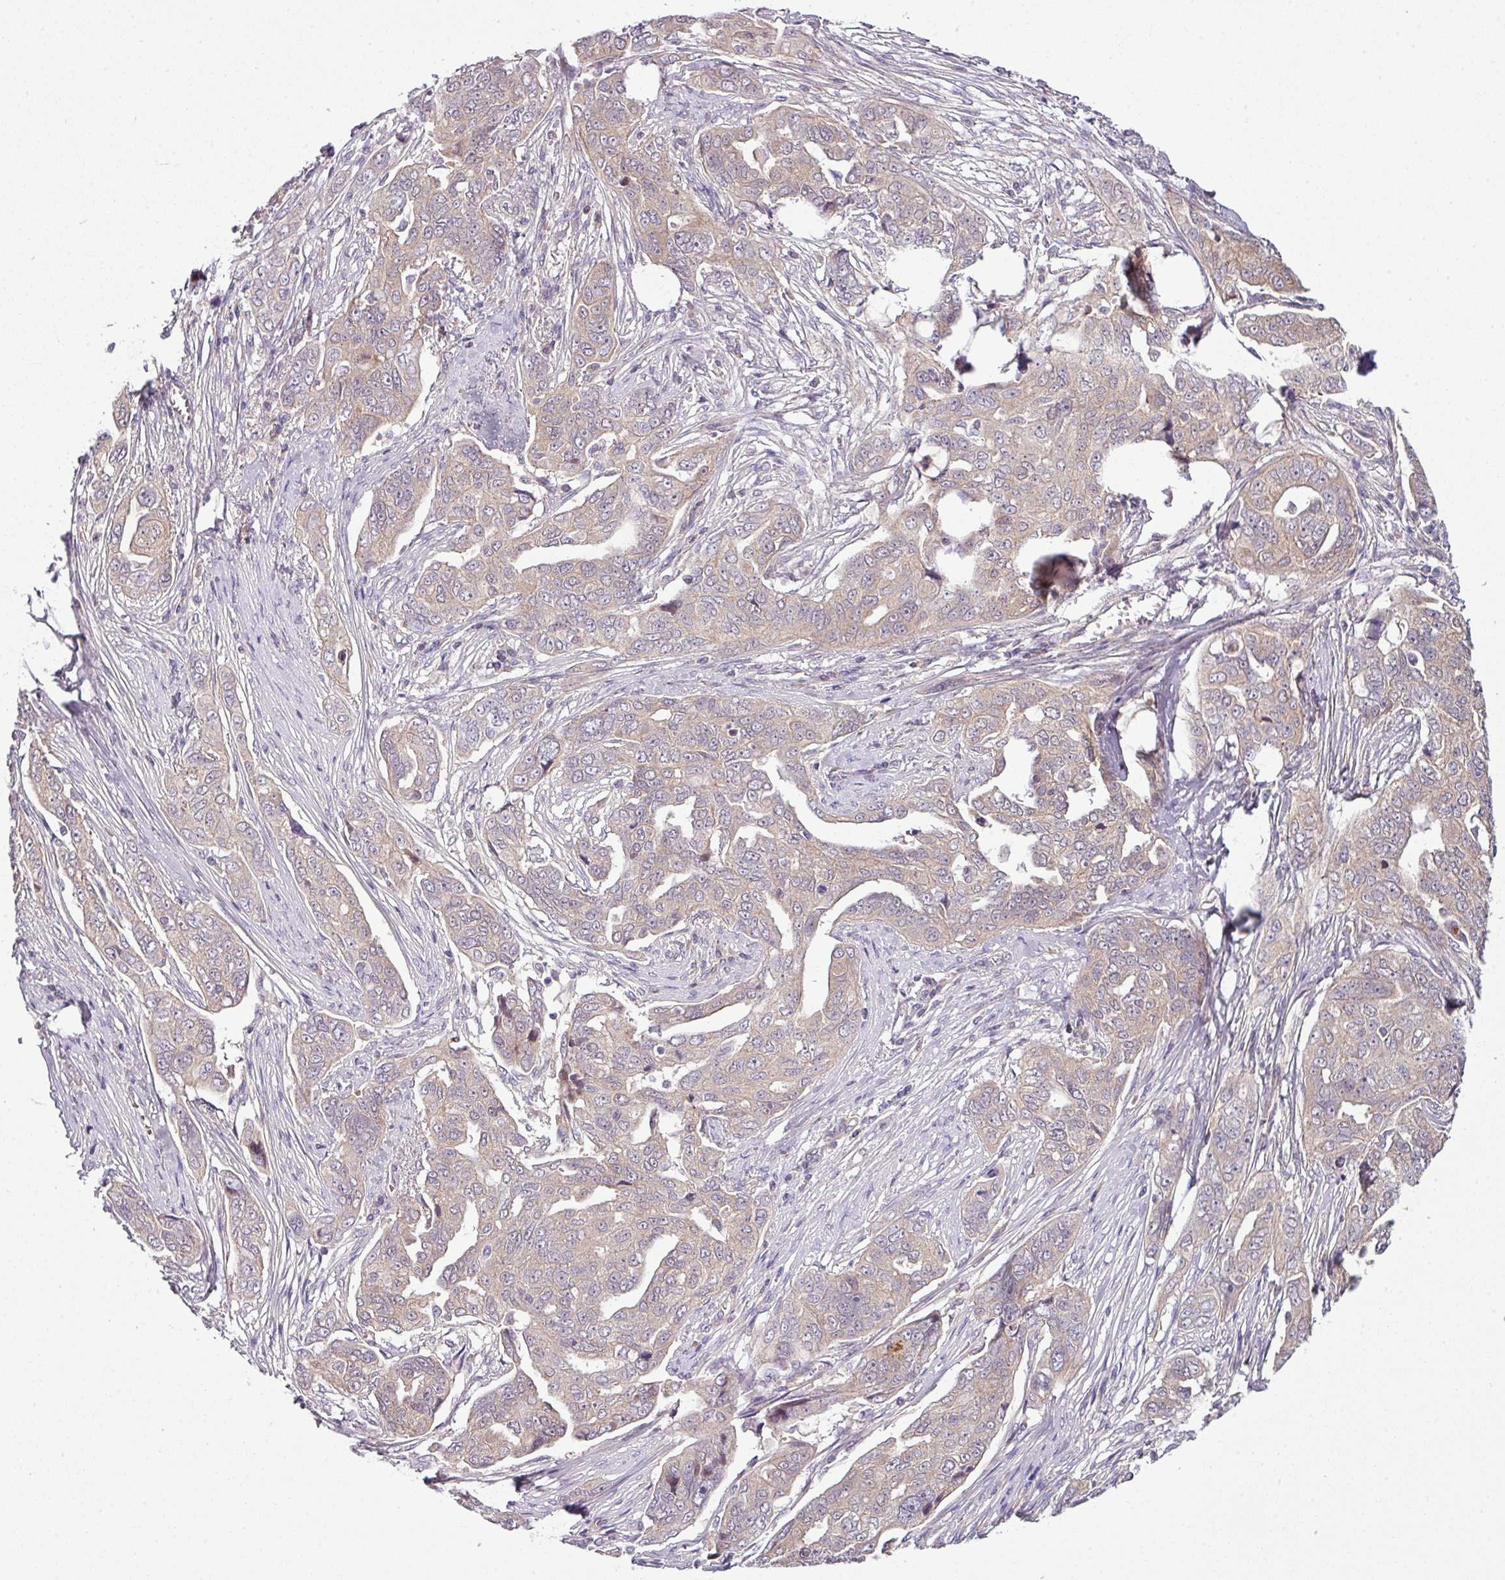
{"staining": {"intensity": "weak", "quantity": "25%-75%", "location": "cytoplasmic/membranous"}, "tissue": "ovarian cancer", "cell_type": "Tumor cells", "image_type": "cancer", "snomed": [{"axis": "morphology", "description": "Carcinoma, endometroid"}, {"axis": "topography", "description": "Ovary"}], "caption": "About 25%-75% of tumor cells in human ovarian cancer (endometroid carcinoma) display weak cytoplasmic/membranous protein expression as visualized by brown immunohistochemical staining.", "gene": "DERPC", "patient": {"sex": "female", "age": 70}}